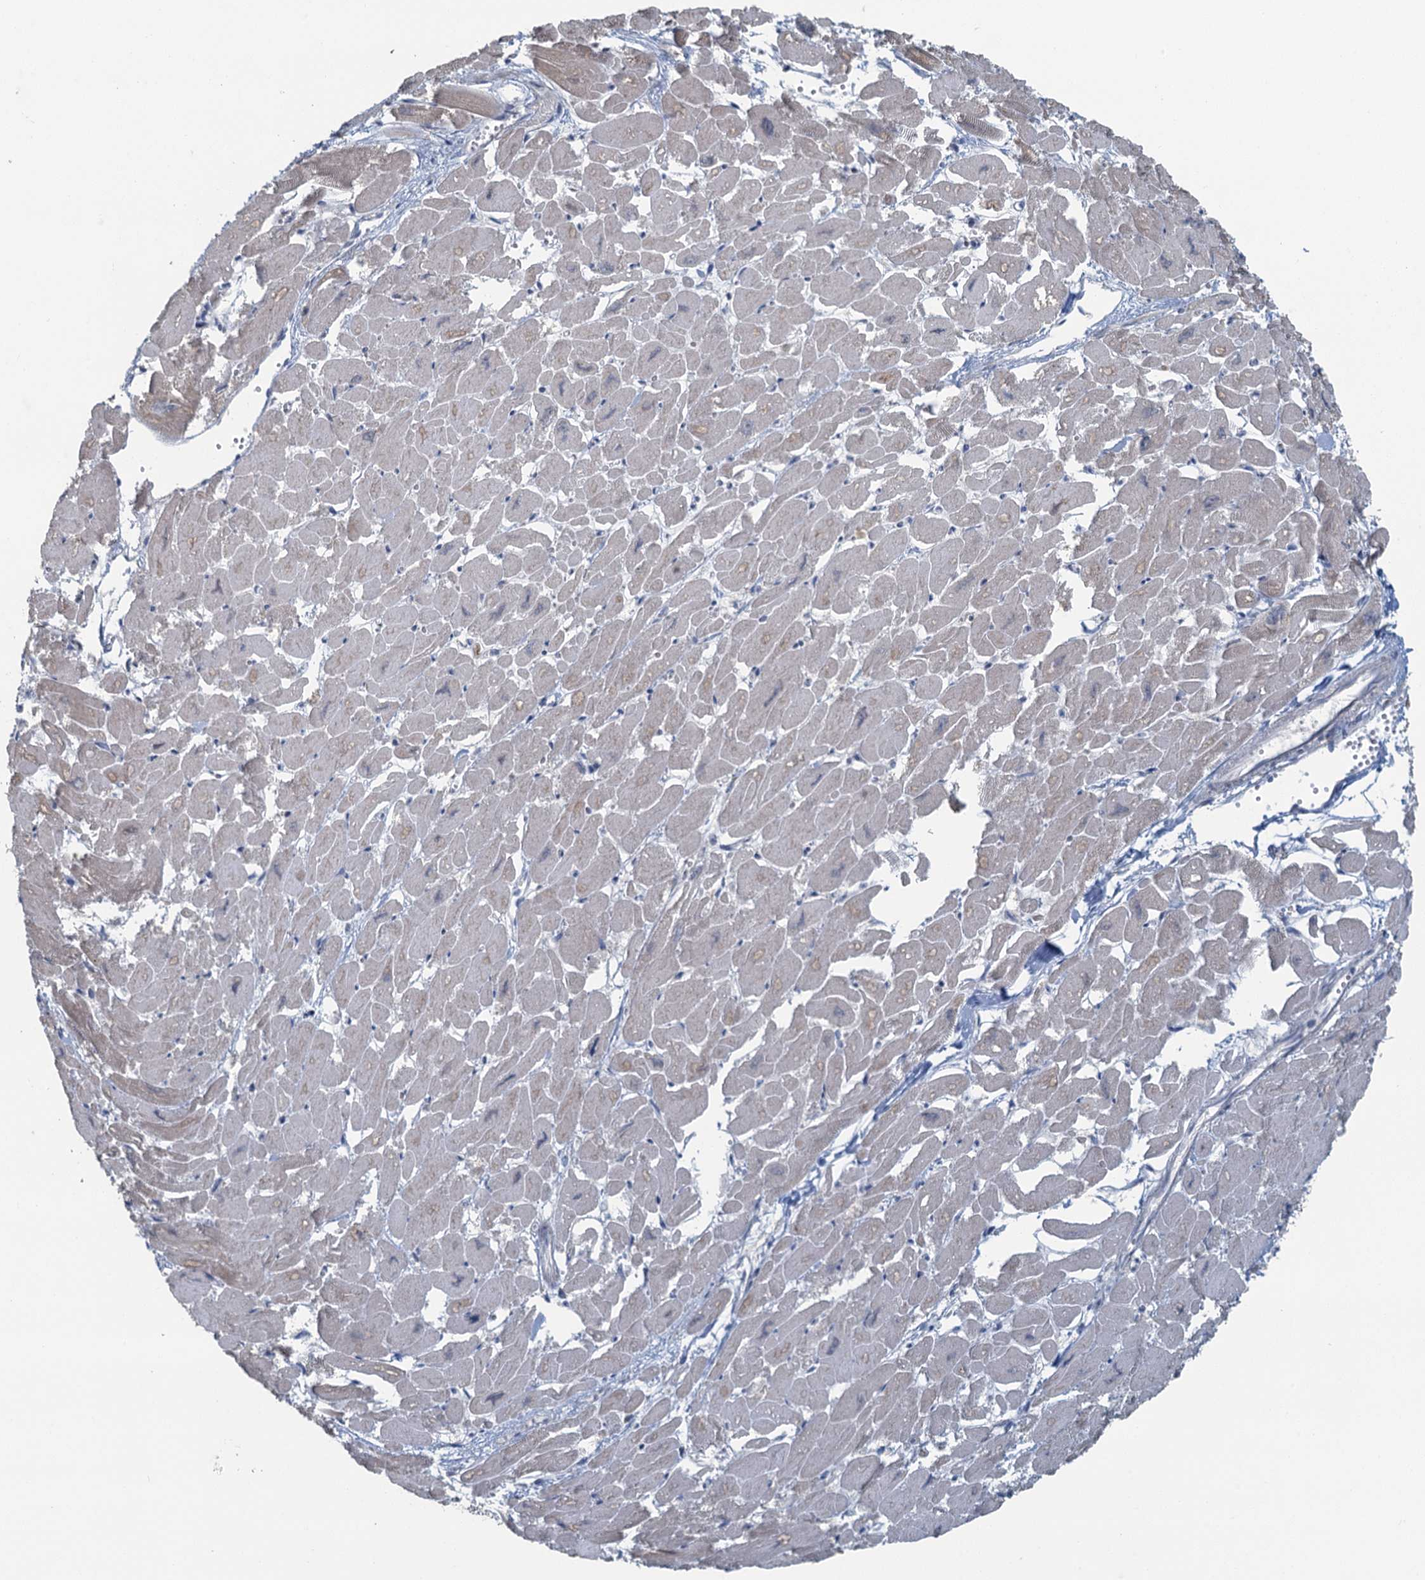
{"staining": {"intensity": "weak", "quantity": "25%-75%", "location": "cytoplasmic/membranous"}, "tissue": "heart muscle", "cell_type": "Cardiomyocytes", "image_type": "normal", "snomed": [{"axis": "morphology", "description": "Normal tissue, NOS"}, {"axis": "topography", "description": "Heart"}], "caption": "Immunohistochemistry (IHC) of unremarkable human heart muscle reveals low levels of weak cytoplasmic/membranous expression in approximately 25%-75% of cardiomyocytes.", "gene": "TEX35", "patient": {"sex": "male", "age": 54}}